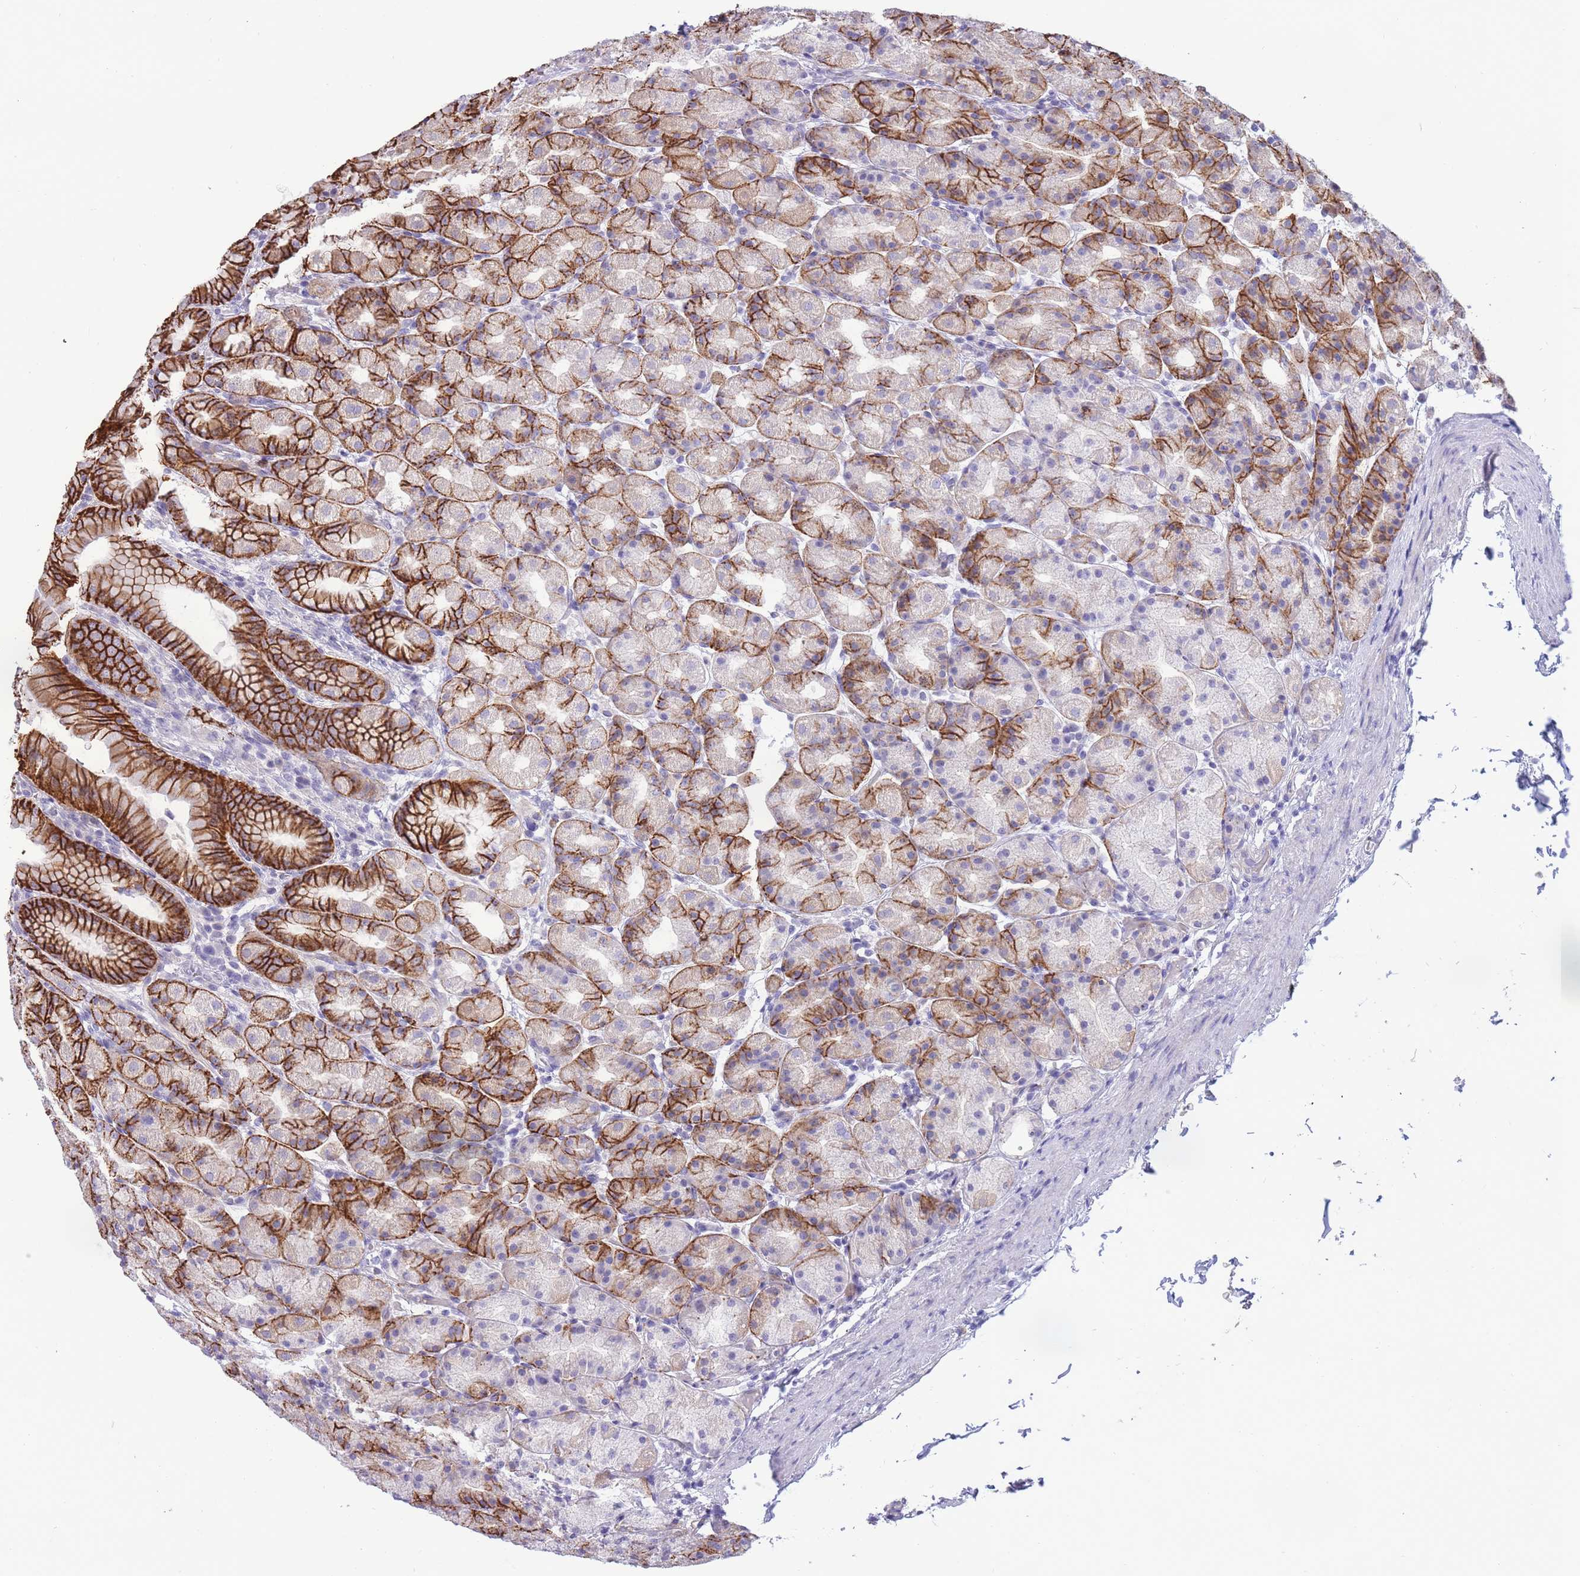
{"staining": {"intensity": "strong", "quantity": "25%-75%", "location": "cytoplasmic/membranous"}, "tissue": "stomach", "cell_type": "Glandular cells", "image_type": "normal", "snomed": [{"axis": "morphology", "description": "Normal tissue, NOS"}, {"axis": "topography", "description": "Stomach, upper"}, {"axis": "topography", "description": "Stomach"}], "caption": "DAB immunohistochemical staining of unremarkable human stomach shows strong cytoplasmic/membranous protein positivity in approximately 25%-75% of glandular cells. Using DAB (3,3'-diaminobenzidine) (brown) and hematoxylin (blue) stains, captured at high magnification using brightfield microscopy.", "gene": "PRR23A", "patient": {"sex": "male", "age": 68}}